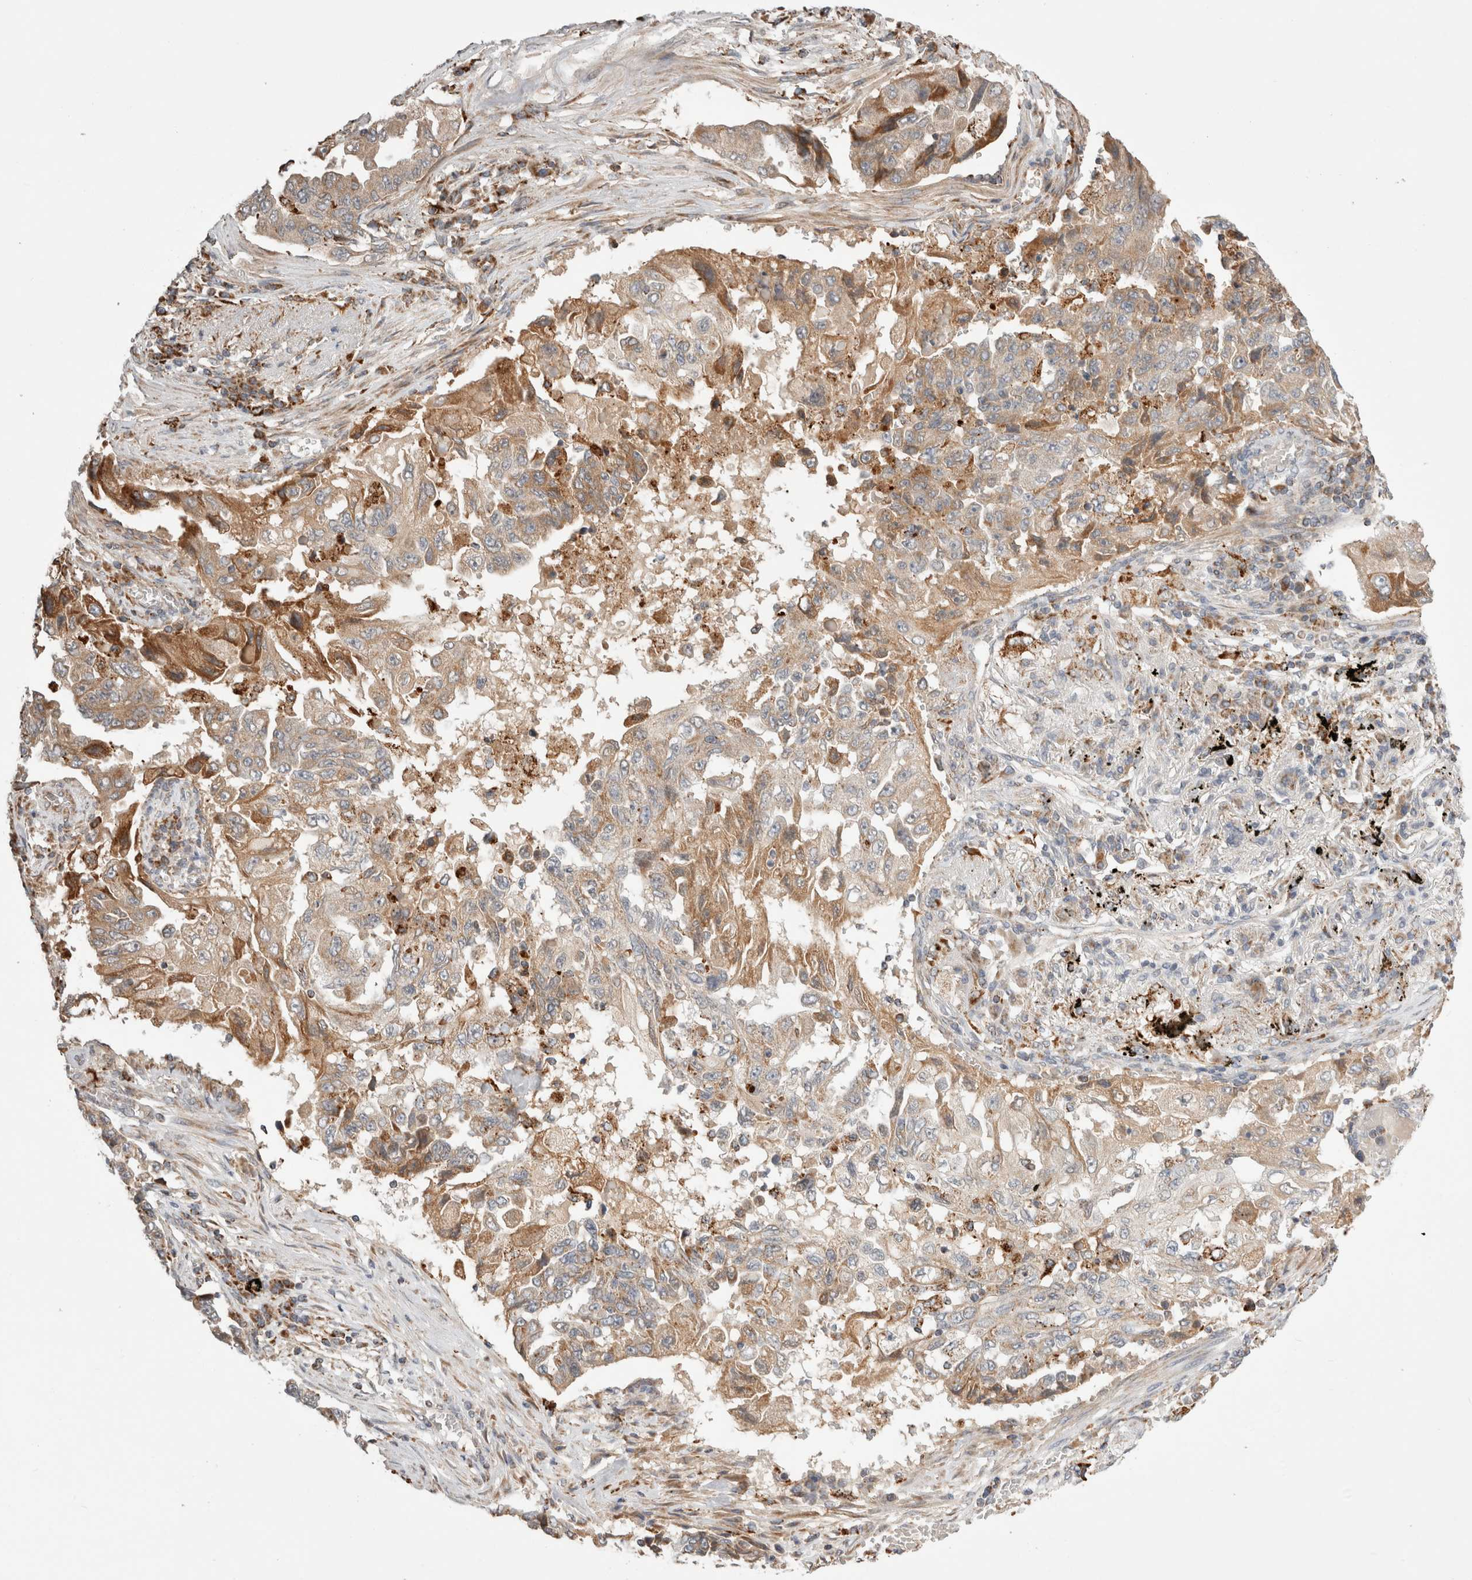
{"staining": {"intensity": "moderate", "quantity": "25%-75%", "location": "cytoplasmic/membranous"}, "tissue": "lung cancer", "cell_type": "Tumor cells", "image_type": "cancer", "snomed": [{"axis": "morphology", "description": "Adenocarcinoma, NOS"}, {"axis": "topography", "description": "Lung"}], "caption": "Lung cancer (adenocarcinoma) was stained to show a protein in brown. There is medium levels of moderate cytoplasmic/membranous staining in about 25%-75% of tumor cells. (brown staining indicates protein expression, while blue staining denotes nuclei).", "gene": "HROB", "patient": {"sex": "female", "age": 51}}